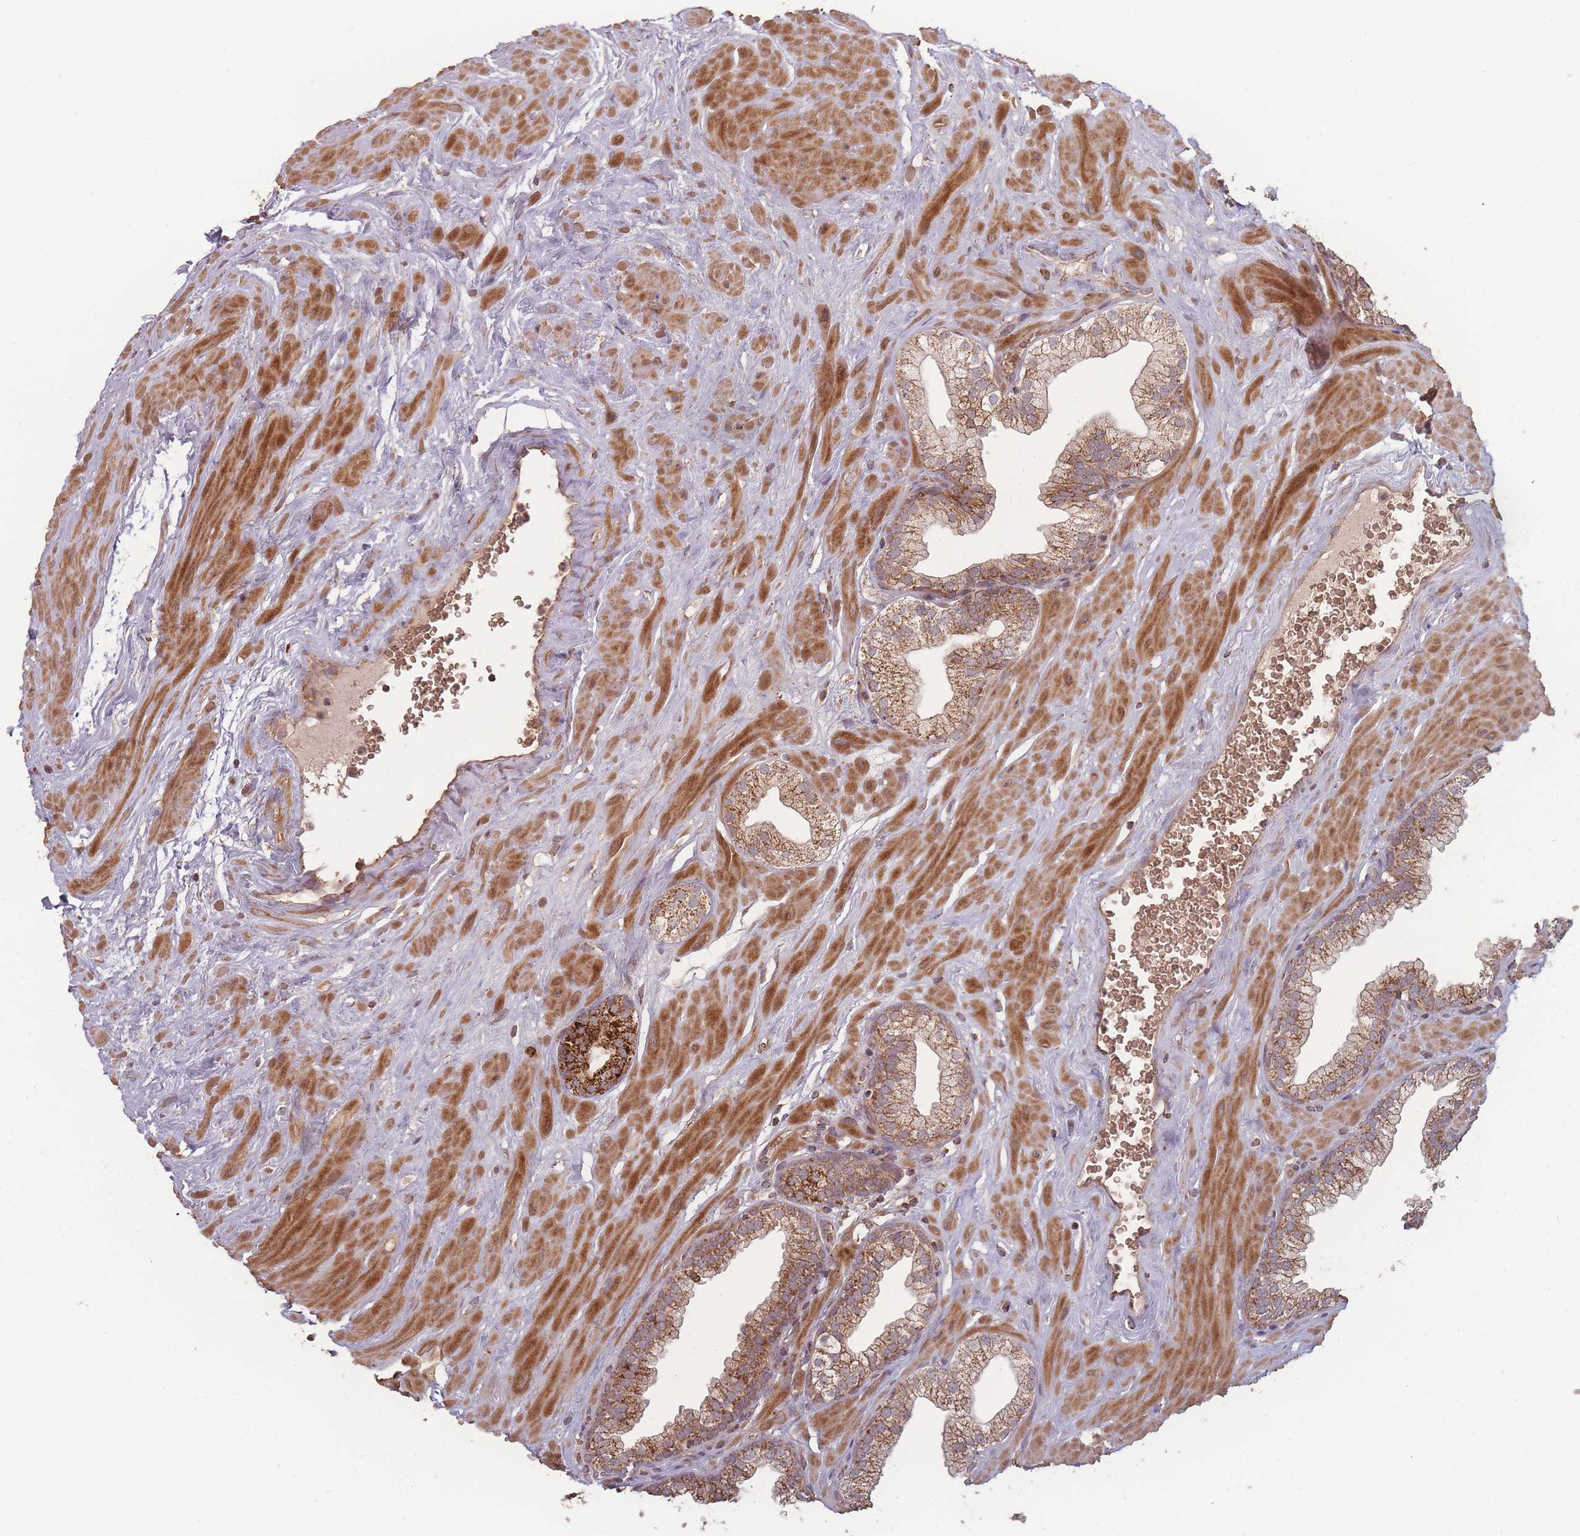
{"staining": {"intensity": "moderate", "quantity": ">75%", "location": "cytoplasmic/membranous"}, "tissue": "prostate", "cell_type": "Glandular cells", "image_type": "normal", "snomed": [{"axis": "morphology", "description": "Normal tissue, NOS"}, {"axis": "morphology", "description": "Urothelial carcinoma, Low grade"}, {"axis": "topography", "description": "Urinary bladder"}, {"axis": "topography", "description": "Prostate"}], "caption": "The photomicrograph reveals staining of normal prostate, revealing moderate cytoplasmic/membranous protein positivity (brown color) within glandular cells.", "gene": "LYRM7", "patient": {"sex": "male", "age": 60}}